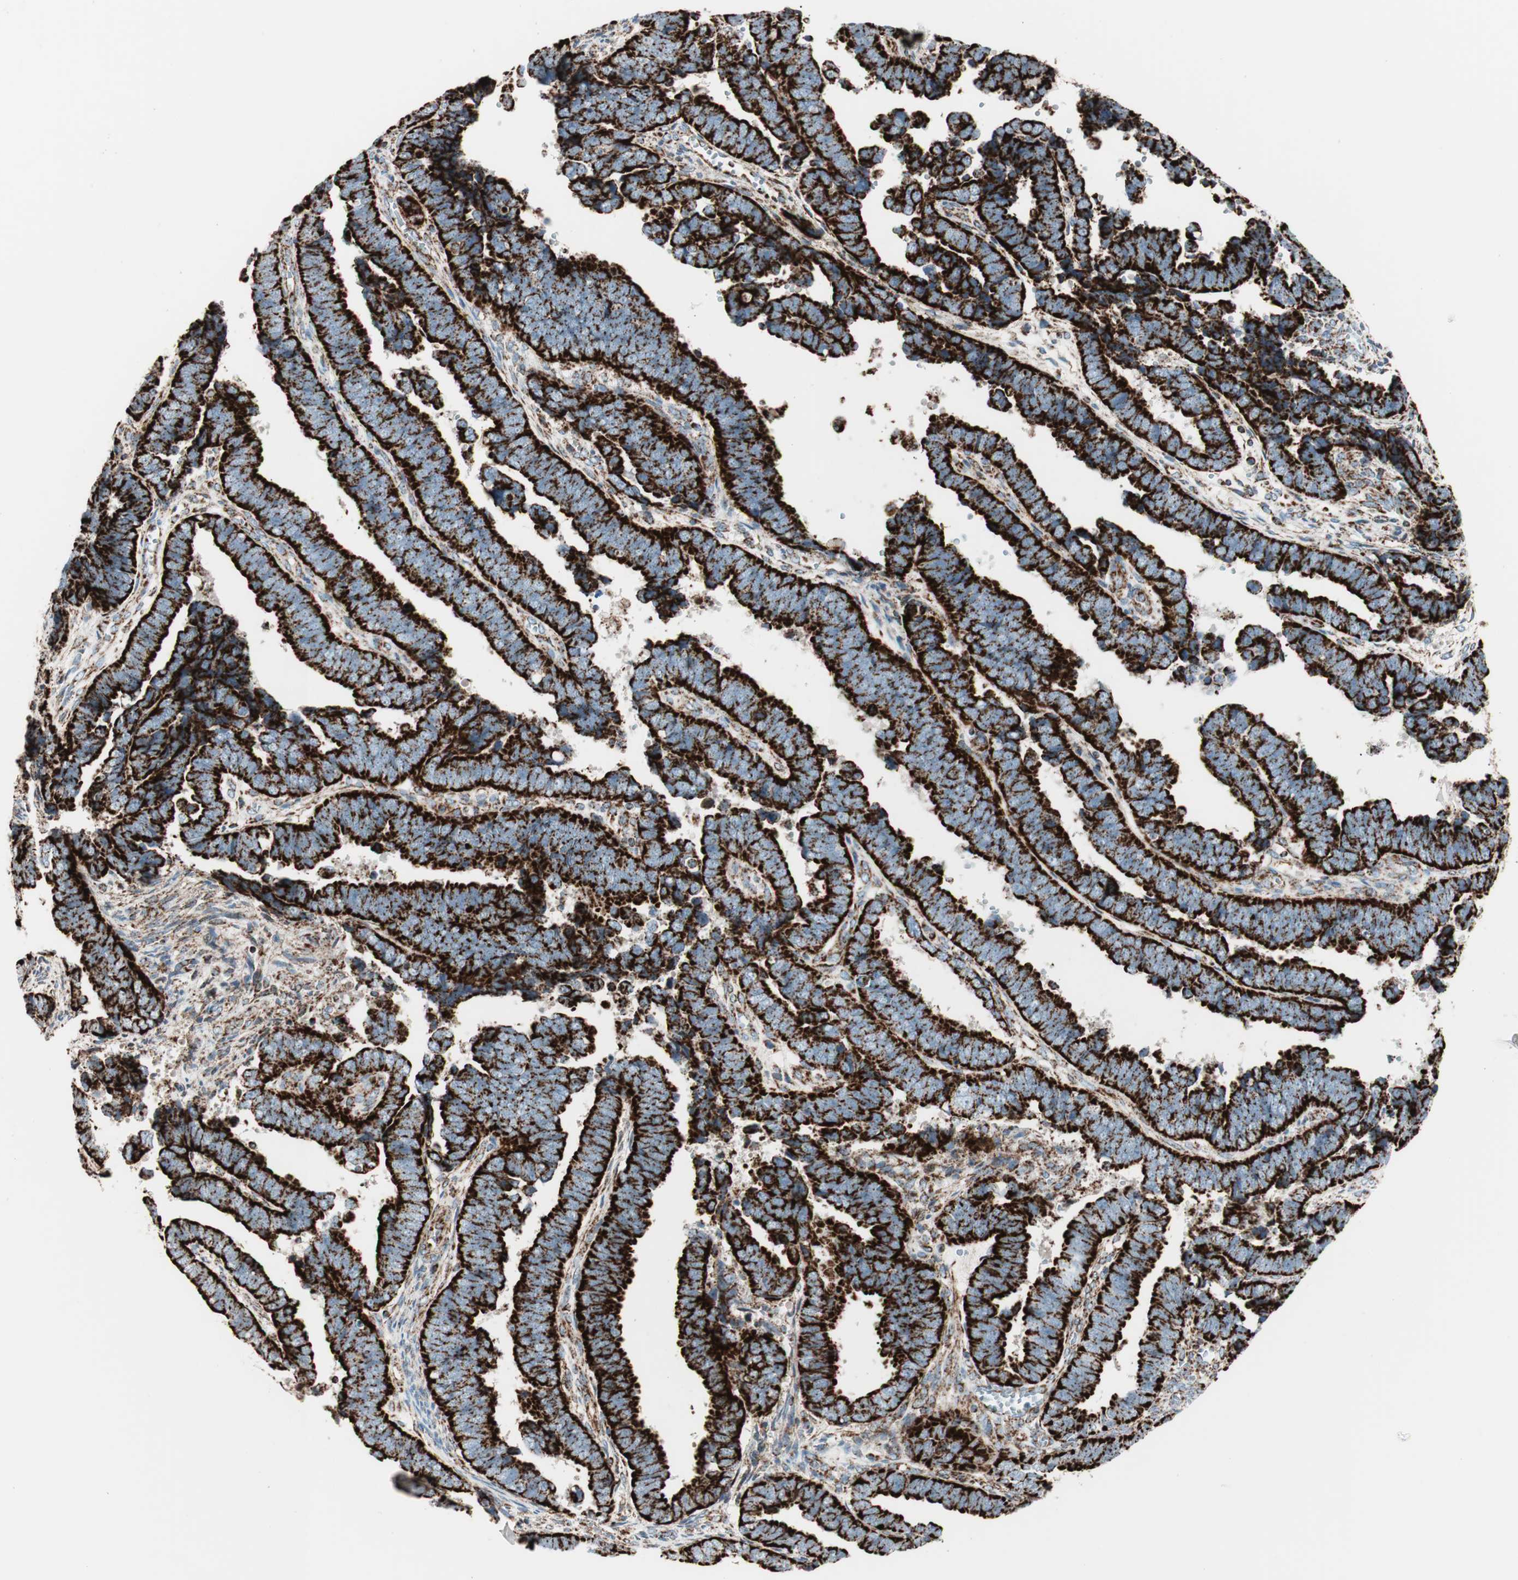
{"staining": {"intensity": "strong", "quantity": ">75%", "location": "cytoplasmic/membranous"}, "tissue": "endometrial cancer", "cell_type": "Tumor cells", "image_type": "cancer", "snomed": [{"axis": "morphology", "description": "Adenocarcinoma, NOS"}, {"axis": "topography", "description": "Endometrium"}], "caption": "Immunohistochemistry photomicrograph of endometrial cancer (adenocarcinoma) stained for a protein (brown), which reveals high levels of strong cytoplasmic/membranous positivity in approximately >75% of tumor cells.", "gene": "TOMM20", "patient": {"sex": "female", "age": 75}}